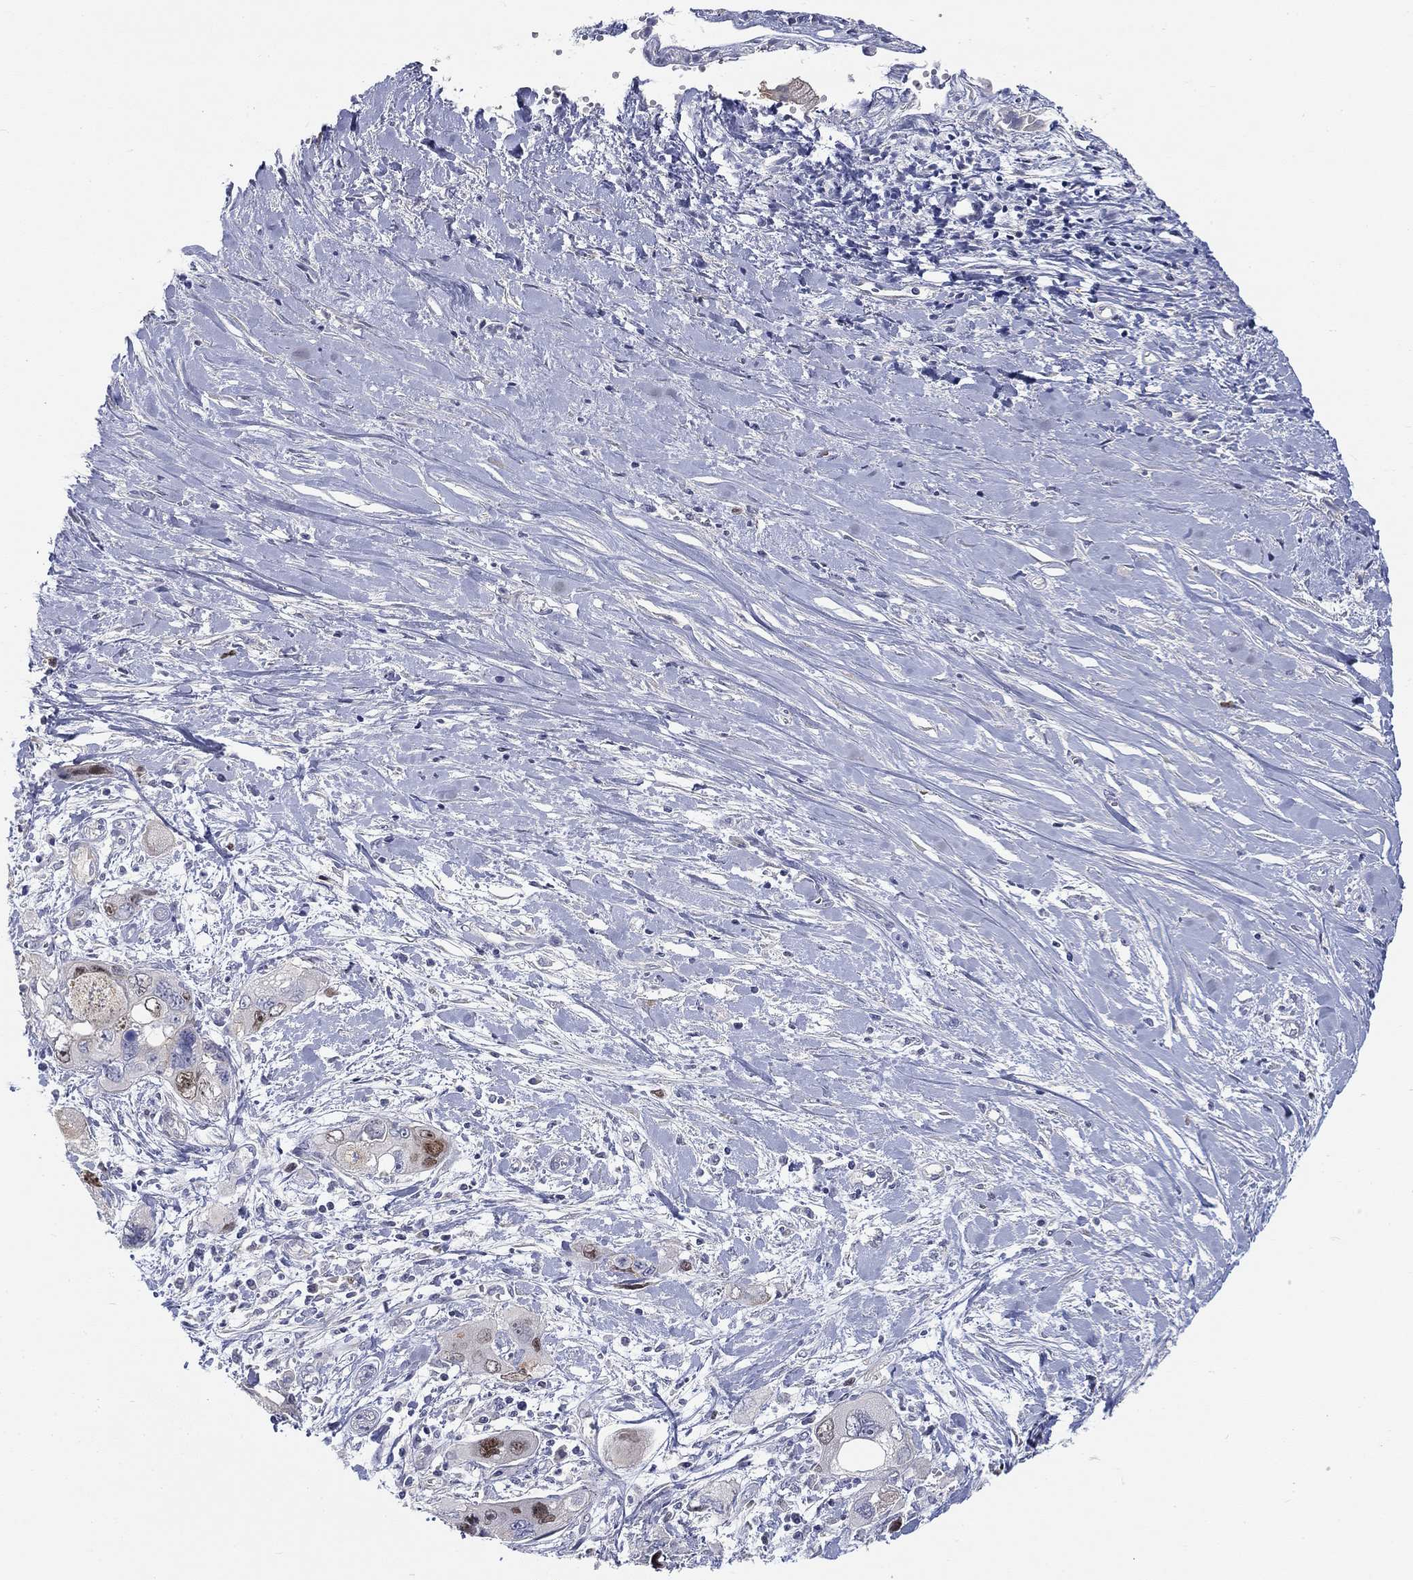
{"staining": {"intensity": "moderate", "quantity": "<25%", "location": "nuclear"}, "tissue": "pancreatic cancer", "cell_type": "Tumor cells", "image_type": "cancer", "snomed": [{"axis": "morphology", "description": "Adenocarcinoma, NOS"}, {"axis": "topography", "description": "Pancreas"}], "caption": "A brown stain highlights moderate nuclear expression of a protein in human adenocarcinoma (pancreatic) tumor cells. Nuclei are stained in blue.", "gene": "PRC1", "patient": {"sex": "male", "age": 47}}